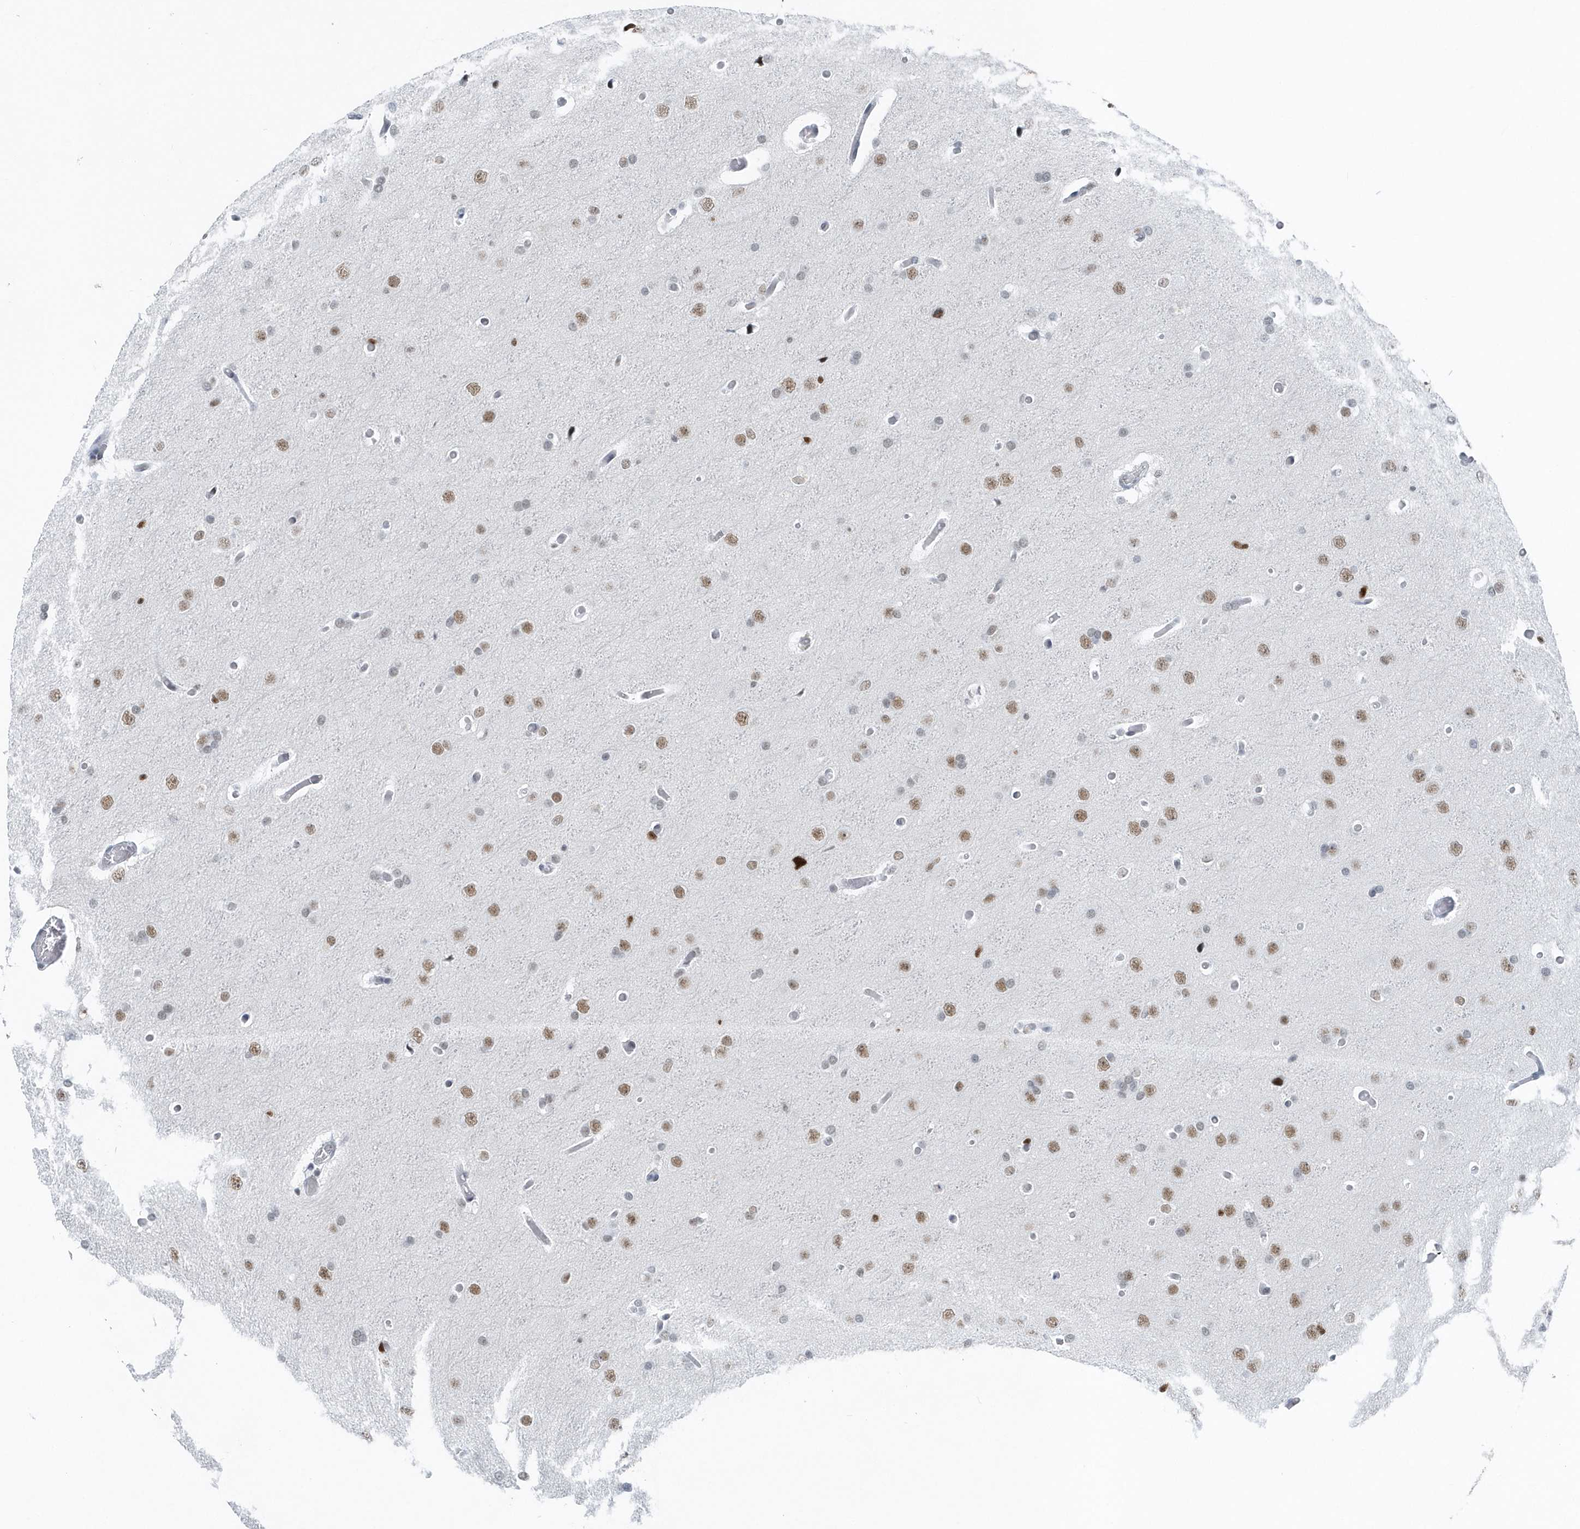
{"staining": {"intensity": "moderate", "quantity": "25%-75%", "location": "nuclear"}, "tissue": "glioma", "cell_type": "Tumor cells", "image_type": "cancer", "snomed": [{"axis": "morphology", "description": "Glioma, malignant, High grade"}, {"axis": "topography", "description": "Cerebral cortex"}], "caption": "Immunohistochemical staining of human glioma displays moderate nuclear protein expression in about 25%-75% of tumor cells. (DAB IHC with brightfield microscopy, high magnification).", "gene": "FIP1L1", "patient": {"sex": "female", "age": 36}}